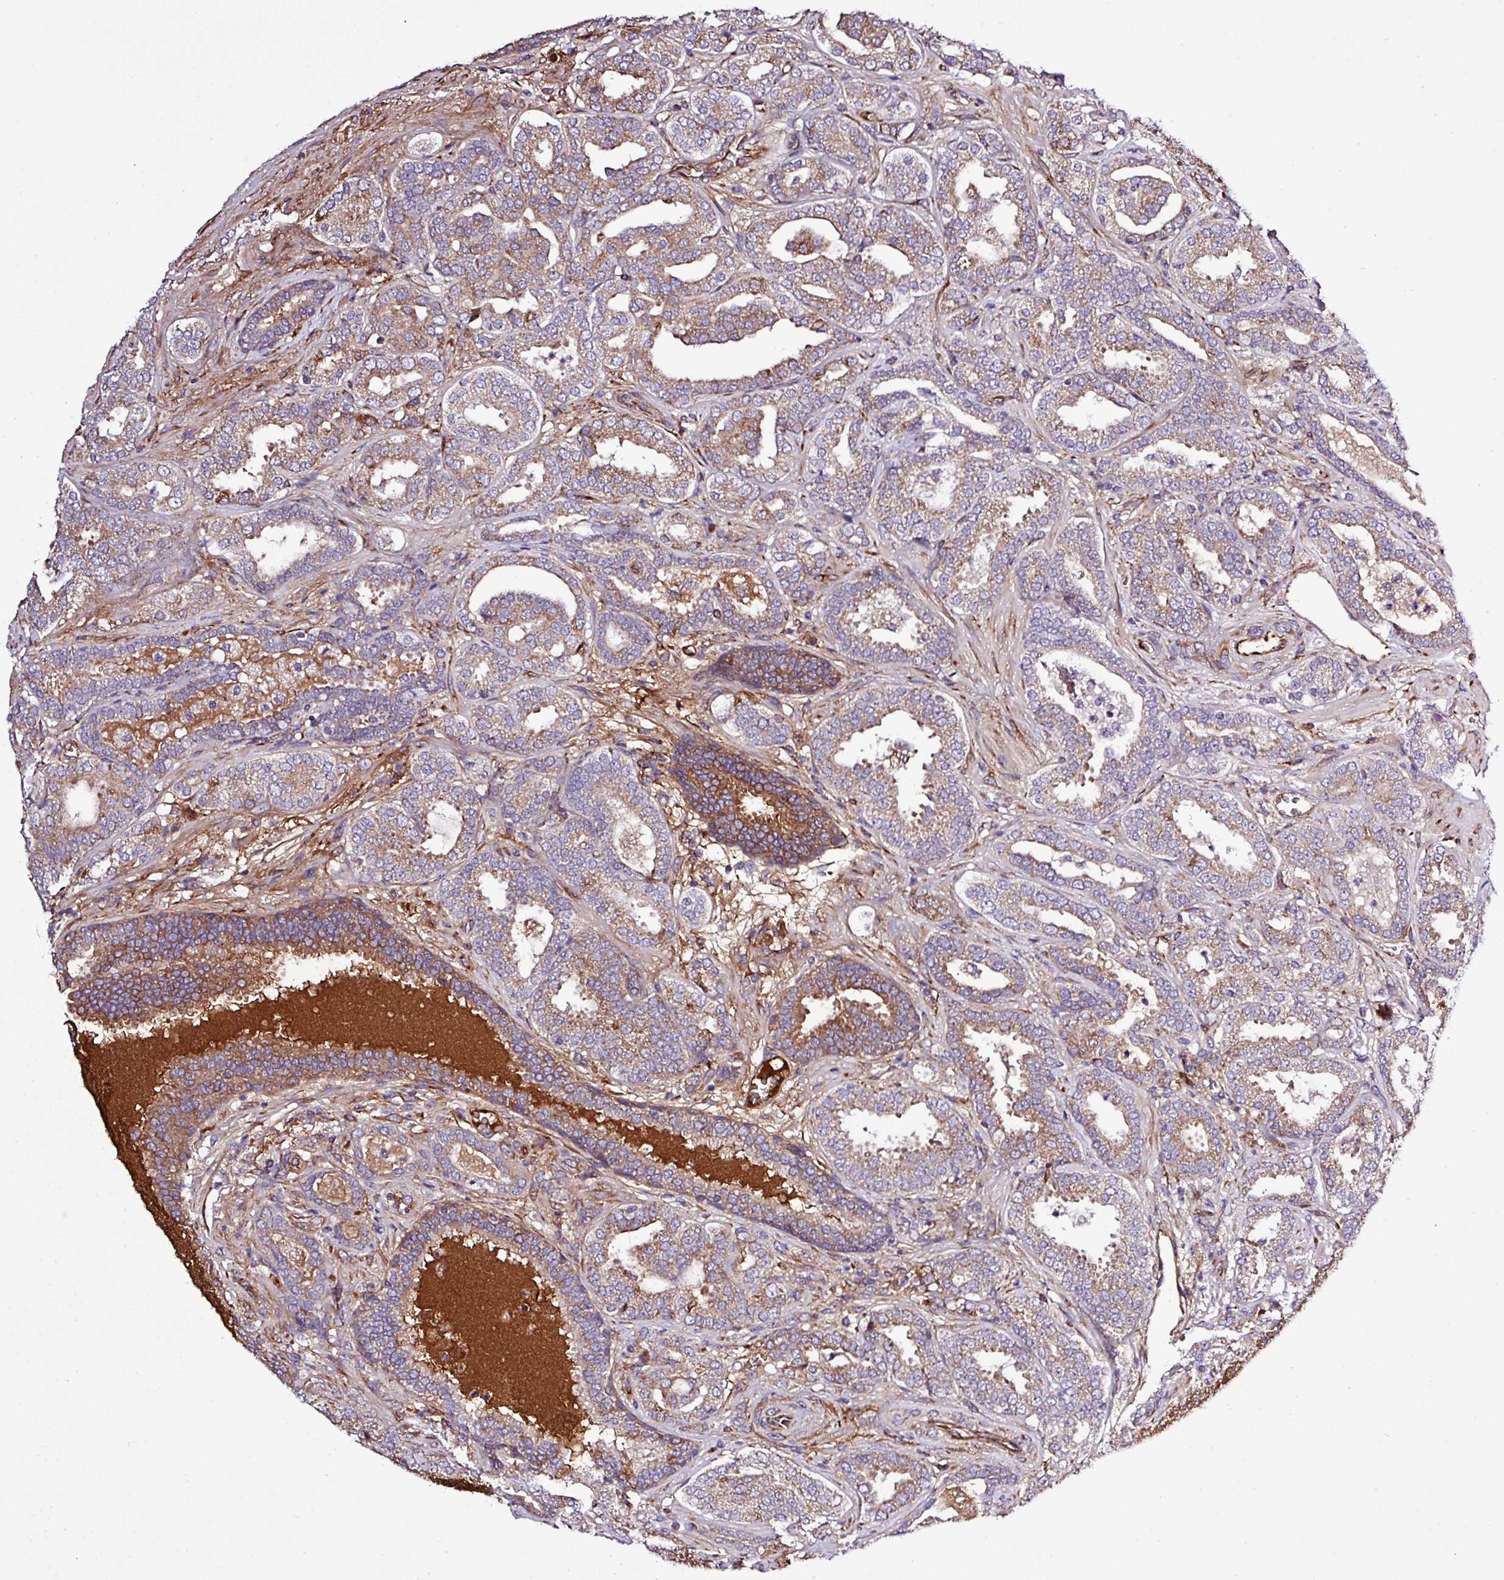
{"staining": {"intensity": "moderate", "quantity": ">75%", "location": "cytoplasmic/membranous"}, "tissue": "prostate cancer", "cell_type": "Tumor cells", "image_type": "cancer", "snomed": [{"axis": "morphology", "description": "Adenocarcinoma, High grade"}, {"axis": "topography", "description": "Prostate"}], "caption": "Immunohistochemical staining of human prostate cancer (adenocarcinoma (high-grade)) exhibits medium levels of moderate cytoplasmic/membranous protein staining in approximately >75% of tumor cells.", "gene": "CWH43", "patient": {"sex": "male", "age": 65}}